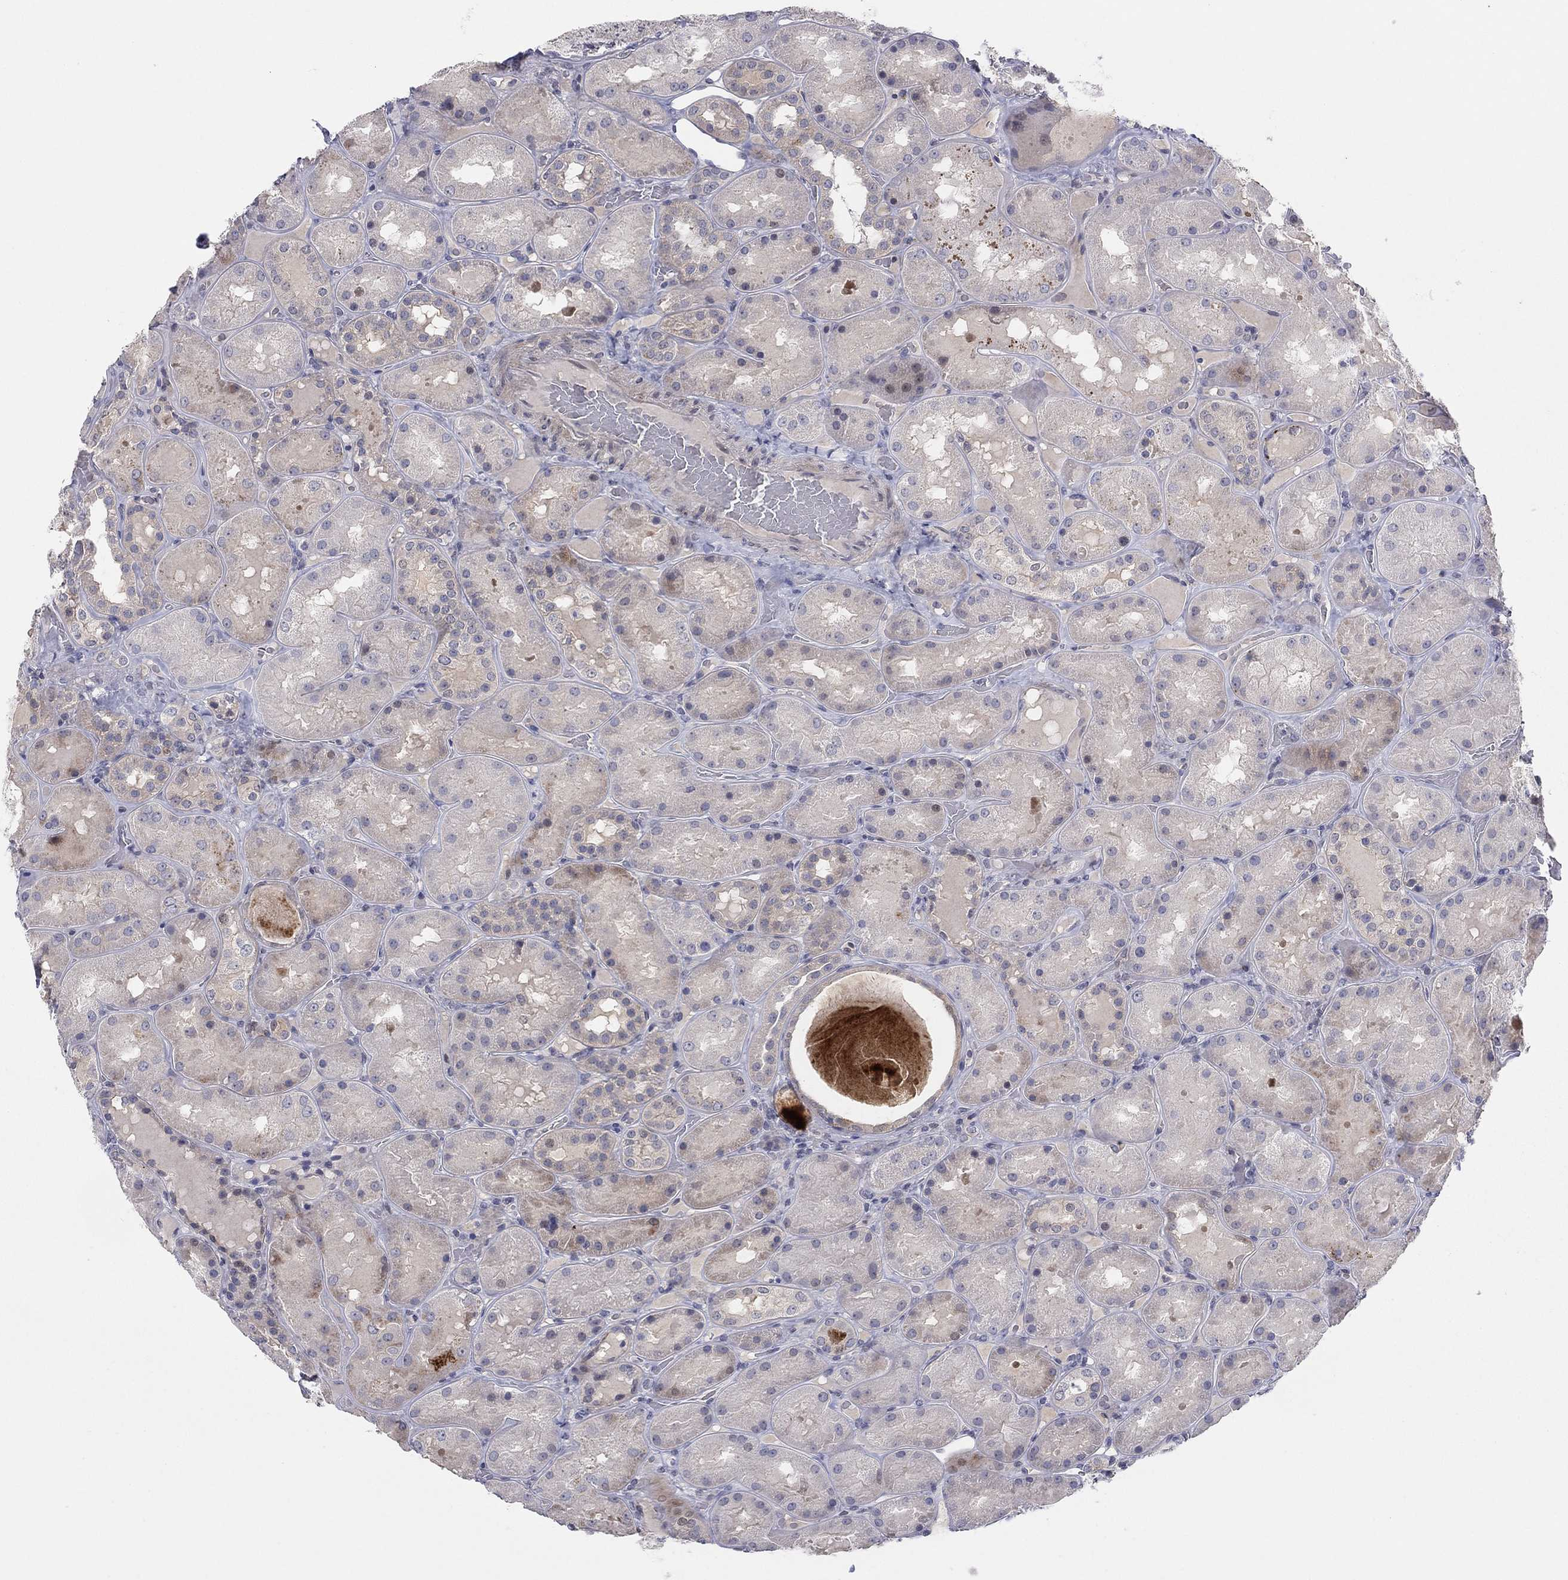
{"staining": {"intensity": "negative", "quantity": "none", "location": "none"}, "tissue": "kidney", "cell_type": "Cells in glomeruli", "image_type": "normal", "snomed": [{"axis": "morphology", "description": "Normal tissue, NOS"}, {"axis": "topography", "description": "Kidney"}], "caption": "Image shows no significant protein staining in cells in glomeruli of benign kidney.", "gene": "AMN1", "patient": {"sex": "male", "age": 73}}